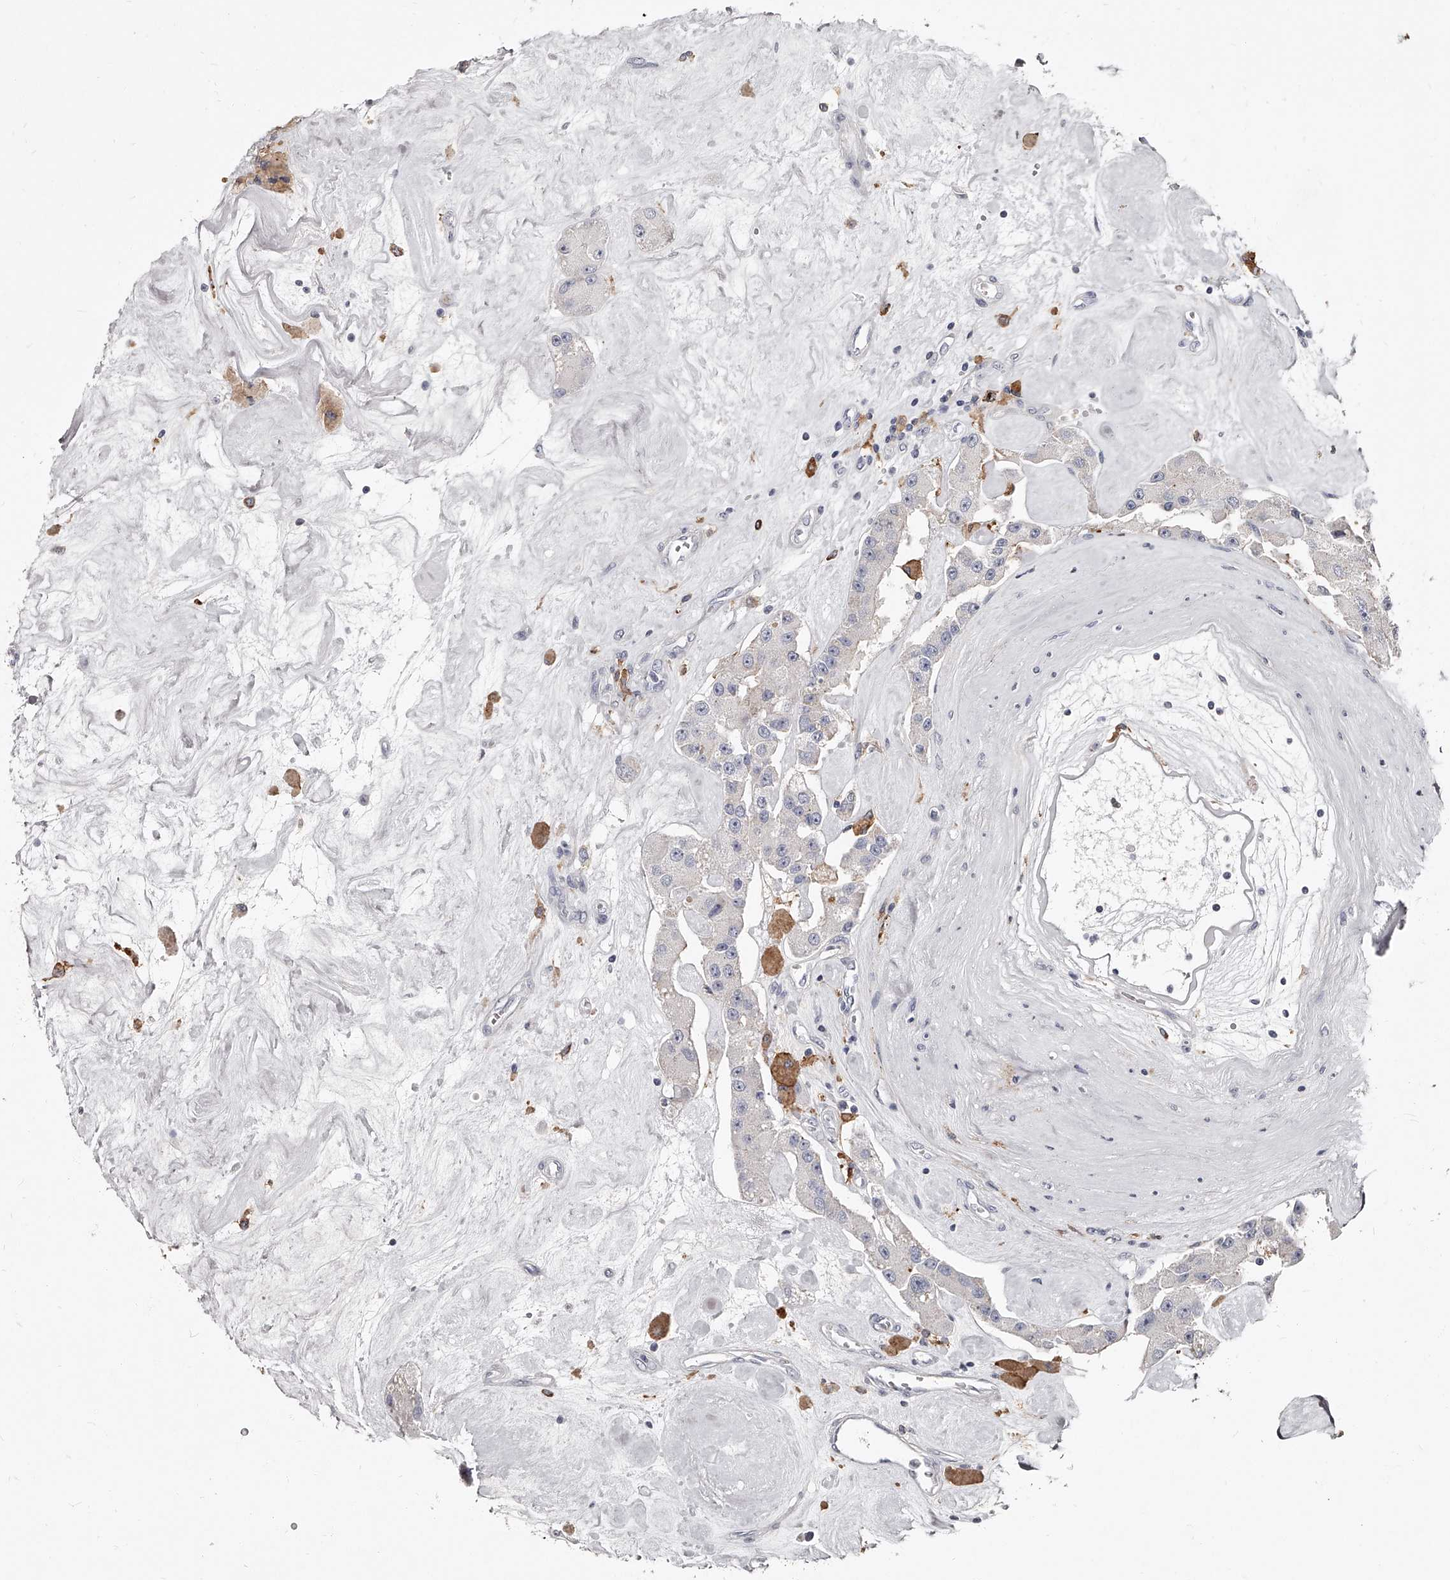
{"staining": {"intensity": "negative", "quantity": "none", "location": "none"}, "tissue": "carcinoid", "cell_type": "Tumor cells", "image_type": "cancer", "snomed": [{"axis": "morphology", "description": "Carcinoid, malignant, NOS"}, {"axis": "topography", "description": "Pancreas"}], "caption": "DAB immunohistochemical staining of human carcinoid shows no significant positivity in tumor cells.", "gene": "PACSIN1", "patient": {"sex": "male", "age": 41}}